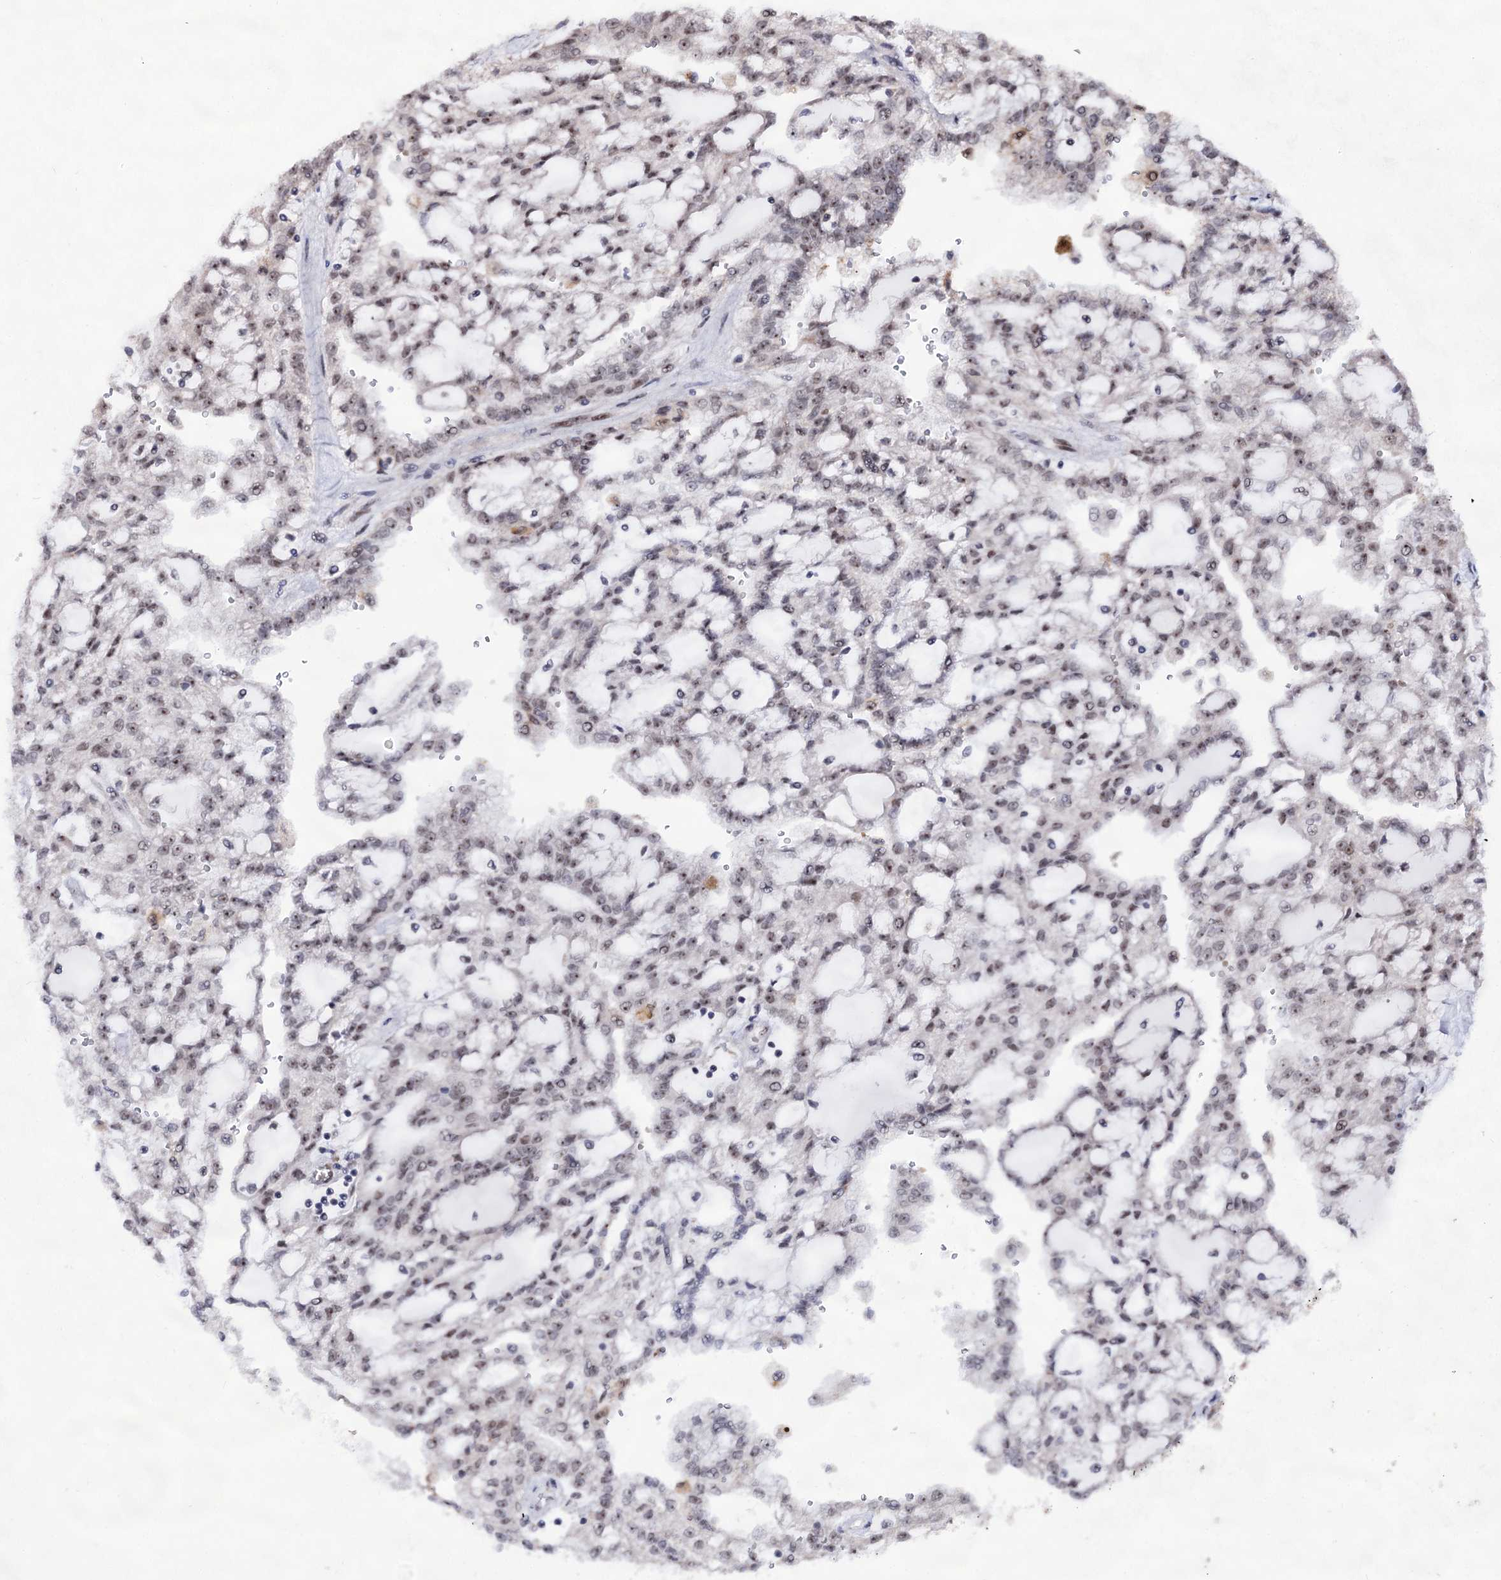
{"staining": {"intensity": "weak", "quantity": "25%-75%", "location": "nuclear"}, "tissue": "renal cancer", "cell_type": "Tumor cells", "image_type": "cancer", "snomed": [{"axis": "morphology", "description": "Adenocarcinoma, NOS"}, {"axis": "topography", "description": "Kidney"}], "caption": "DAB immunohistochemical staining of human adenocarcinoma (renal) displays weak nuclear protein staining in approximately 25%-75% of tumor cells.", "gene": "EXOSC10", "patient": {"sex": "male", "age": 63}}